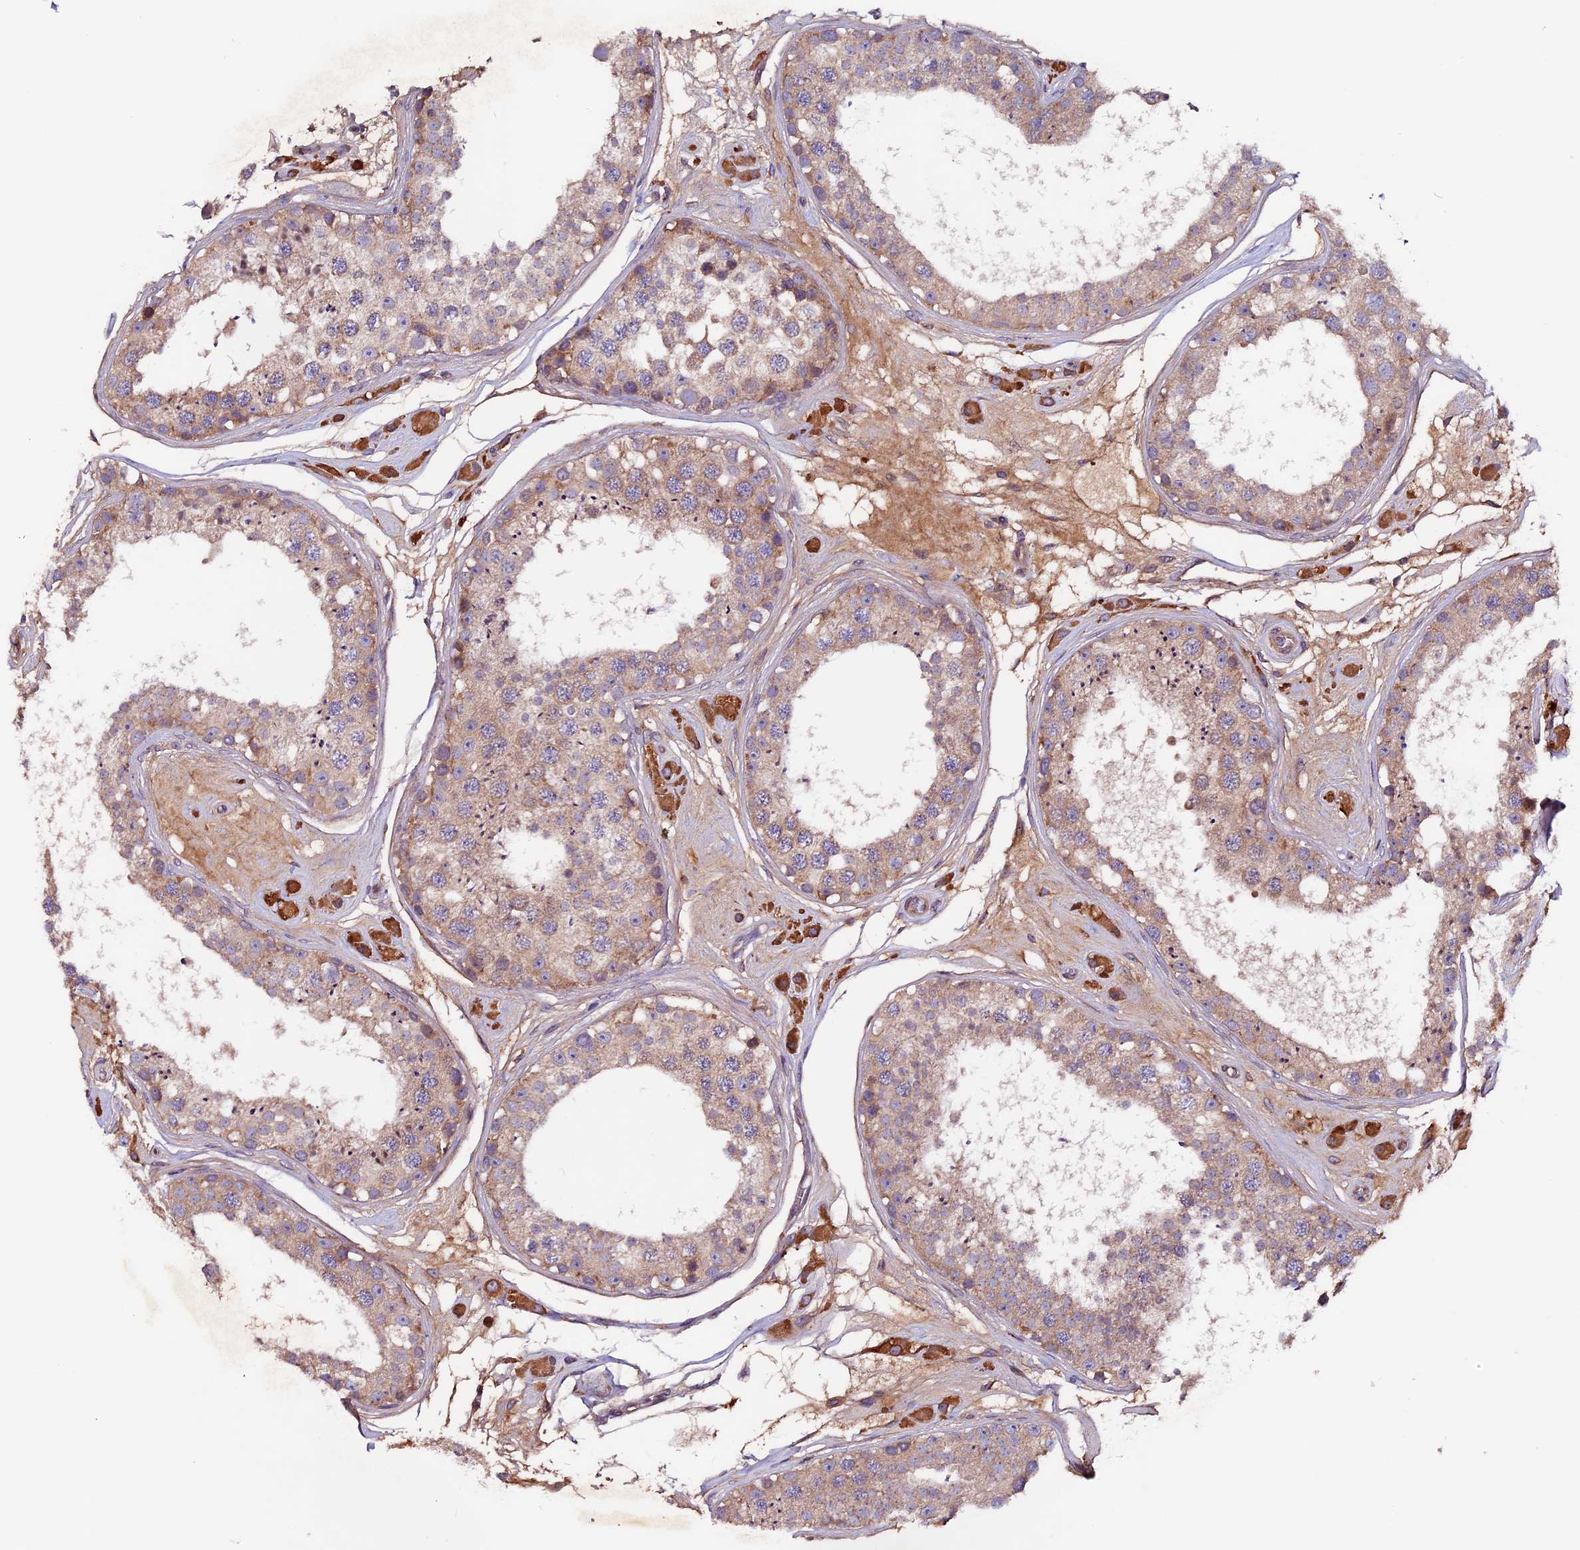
{"staining": {"intensity": "weak", "quantity": "25%-75%", "location": "cytoplasmic/membranous"}, "tissue": "testis", "cell_type": "Cells in seminiferous ducts", "image_type": "normal", "snomed": [{"axis": "morphology", "description": "Normal tissue, NOS"}, {"axis": "topography", "description": "Testis"}], "caption": "This is a micrograph of immunohistochemistry (IHC) staining of benign testis, which shows weak staining in the cytoplasmic/membranous of cells in seminiferous ducts.", "gene": "ZNF598", "patient": {"sex": "male", "age": 25}}